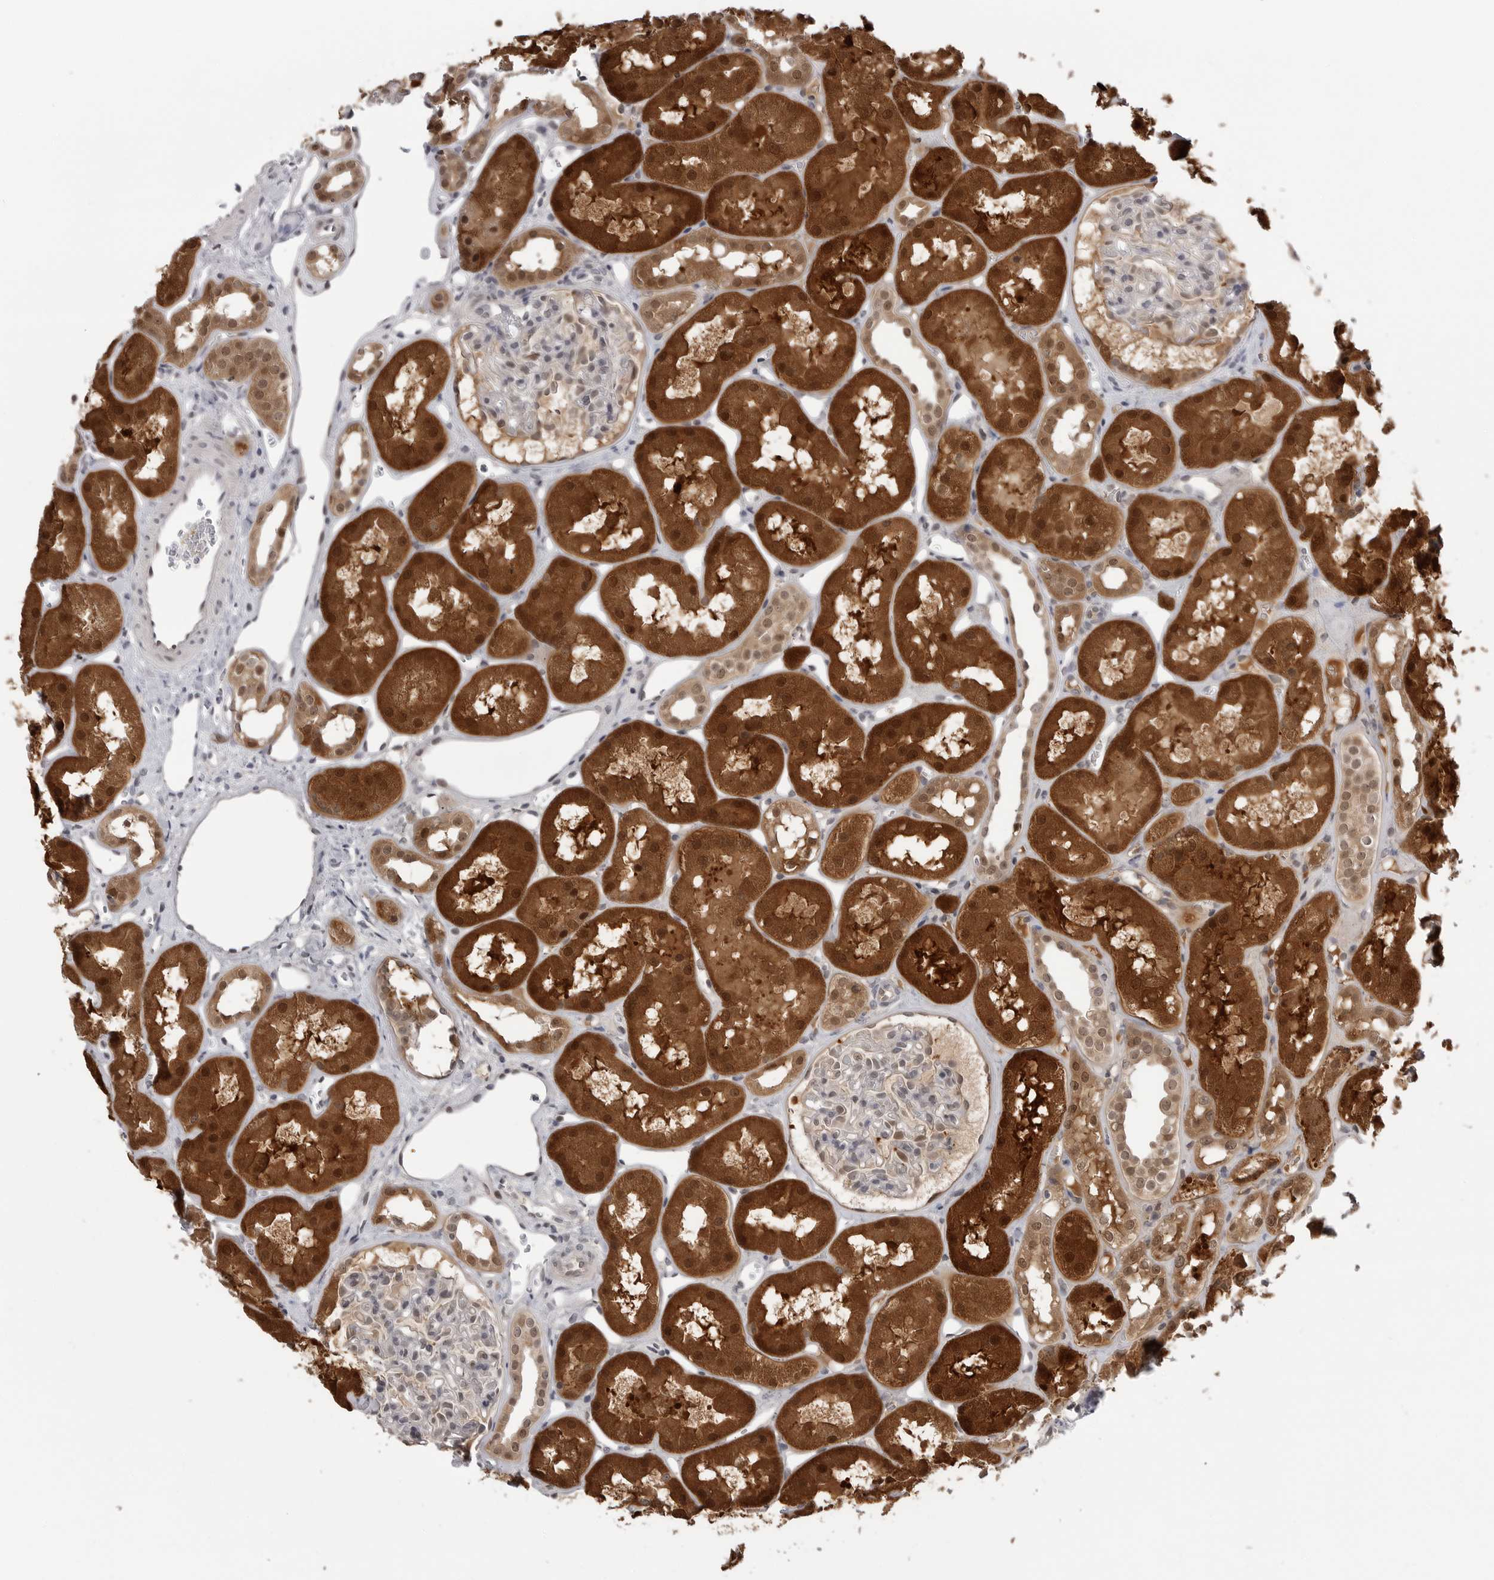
{"staining": {"intensity": "moderate", "quantity": "<25%", "location": "cytoplasmic/membranous,nuclear"}, "tissue": "kidney", "cell_type": "Cells in glomeruli", "image_type": "normal", "snomed": [{"axis": "morphology", "description": "Normal tissue, NOS"}, {"axis": "topography", "description": "Kidney"}], "caption": "Normal kidney displays moderate cytoplasmic/membranous,nuclear positivity in about <25% of cells in glomeruli, visualized by immunohistochemistry.", "gene": "PNPO", "patient": {"sex": "male", "age": 16}}